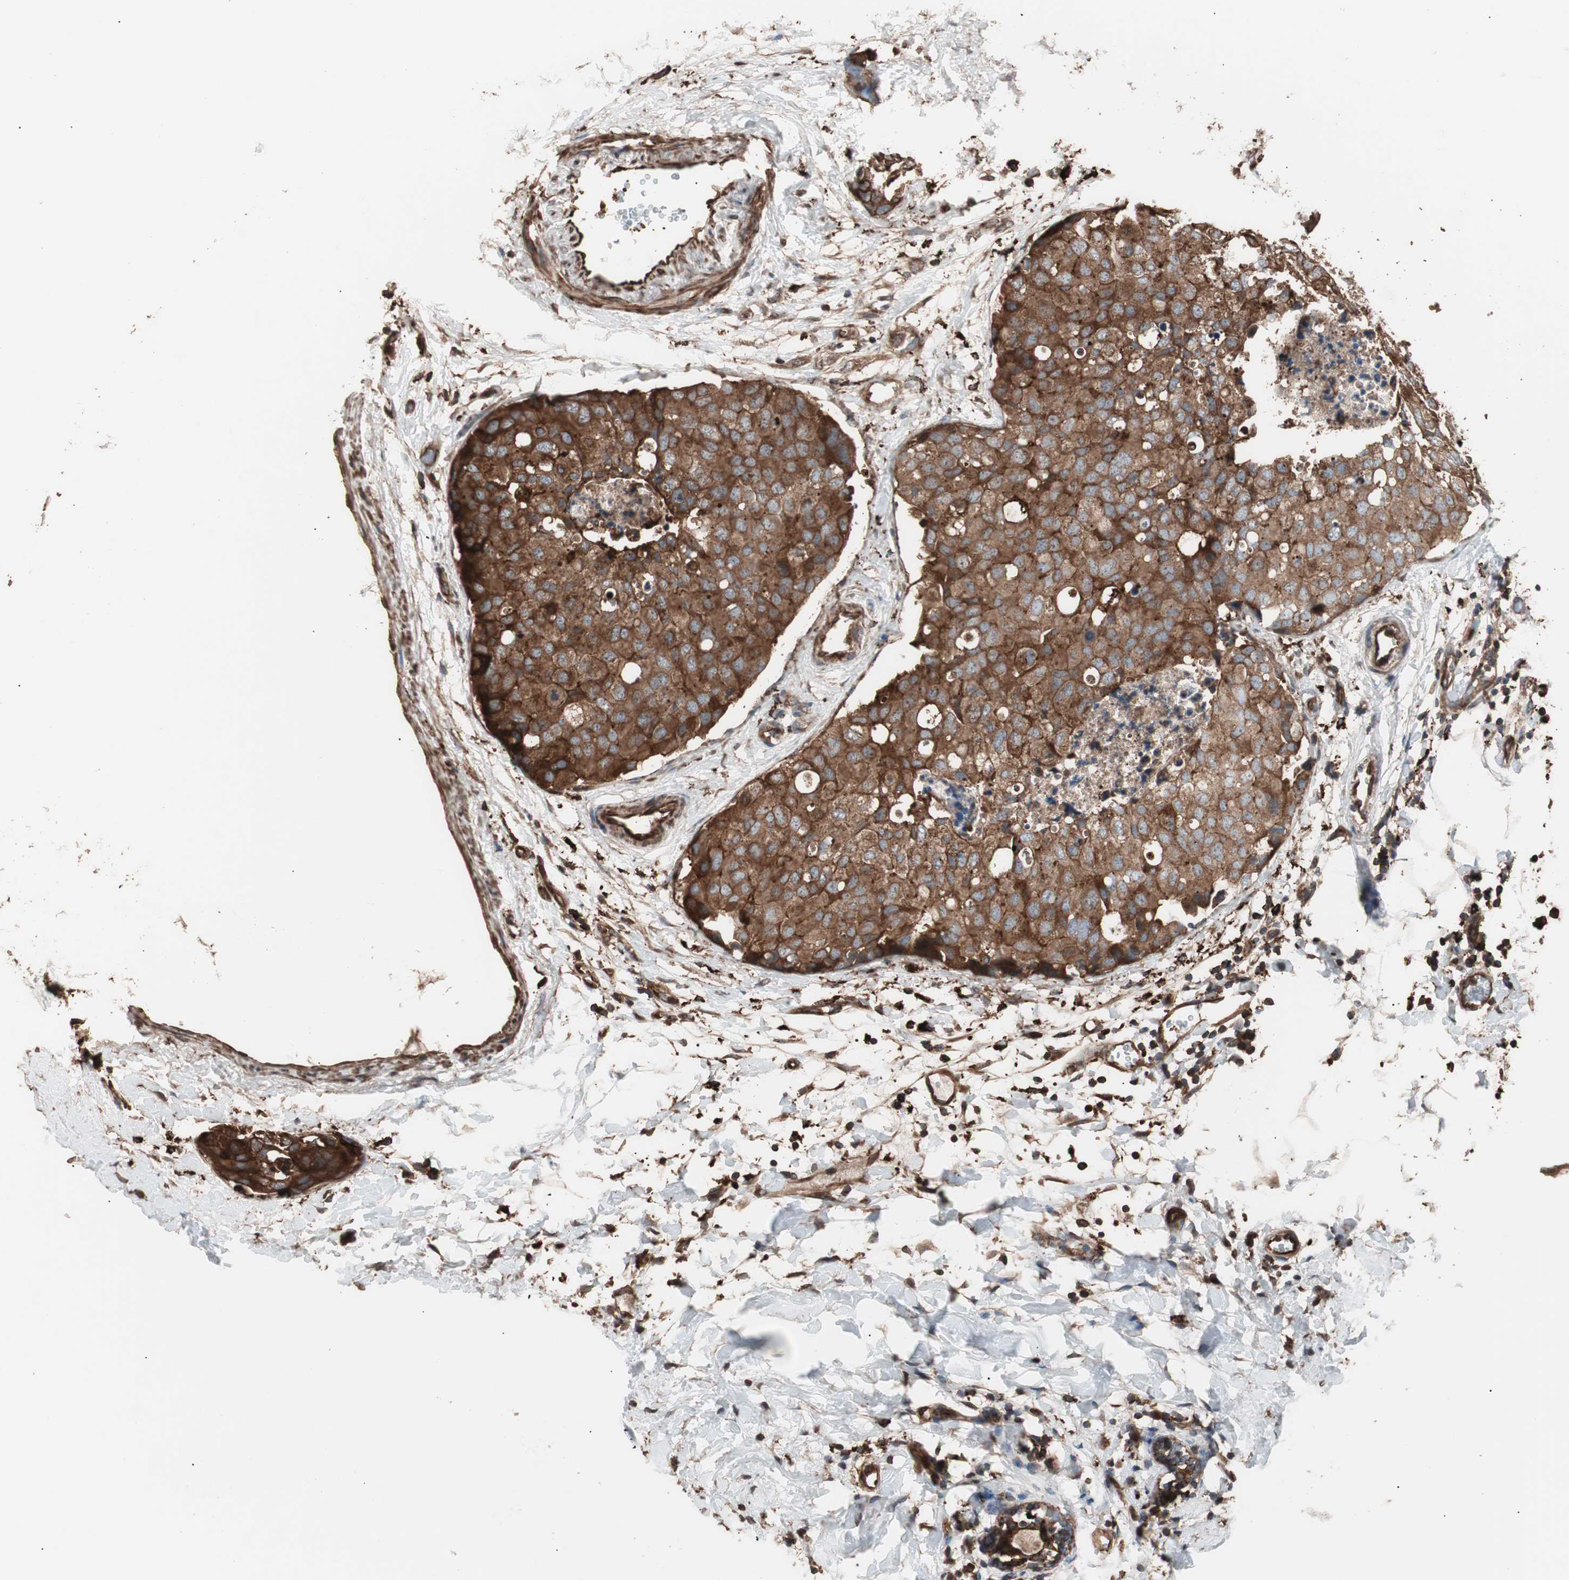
{"staining": {"intensity": "strong", "quantity": ">75%", "location": "cytoplasmic/membranous"}, "tissue": "breast cancer", "cell_type": "Tumor cells", "image_type": "cancer", "snomed": [{"axis": "morphology", "description": "Normal tissue, NOS"}, {"axis": "morphology", "description": "Duct carcinoma"}, {"axis": "topography", "description": "Breast"}], "caption": "This image shows breast cancer (intraductal carcinoma) stained with immunohistochemistry to label a protein in brown. The cytoplasmic/membranous of tumor cells show strong positivity for the protein. Nuclei are counter-stained blue.", "gene": "CCT3", "patient": {"sex": "female", "age": 50}}